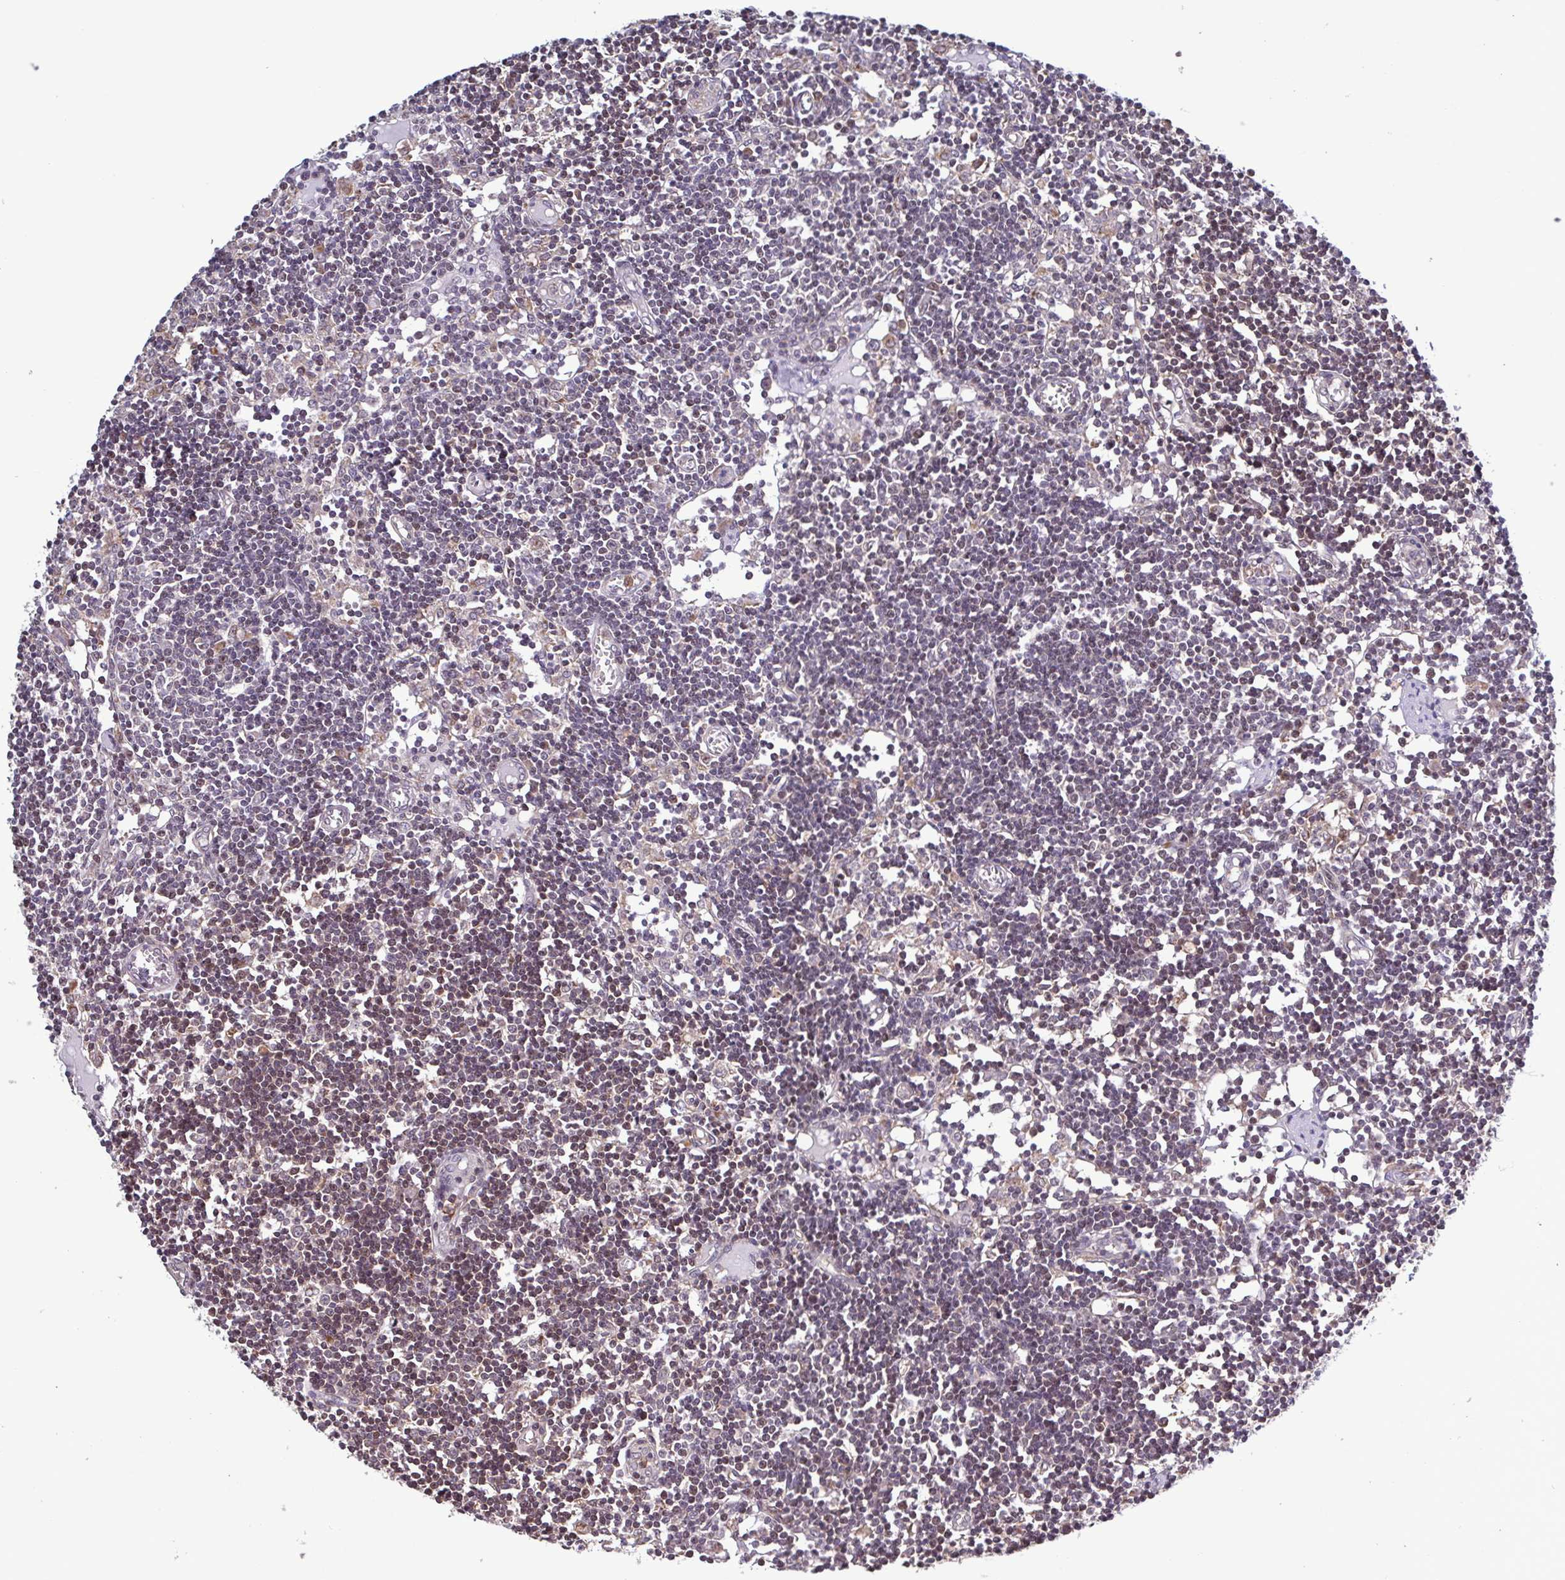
{"staining": {"intensity": "weak", "quantity": "<25%", "location": "nuclear"}, "tissue": "lymph node", "cell_type": "Germinal center cells", "image_type": "normal", "snomed": [{"axis": "morphology", "description": "Normal tissue, NOS"}, {"axis": "topography", "description": "Lymph node"}], "caption": "The IHC photomicrograph has no significant positivity in germinal center cells of lymph node.", "gene": "ZNF200", "patient": {"sex": "female", "age": 11}}